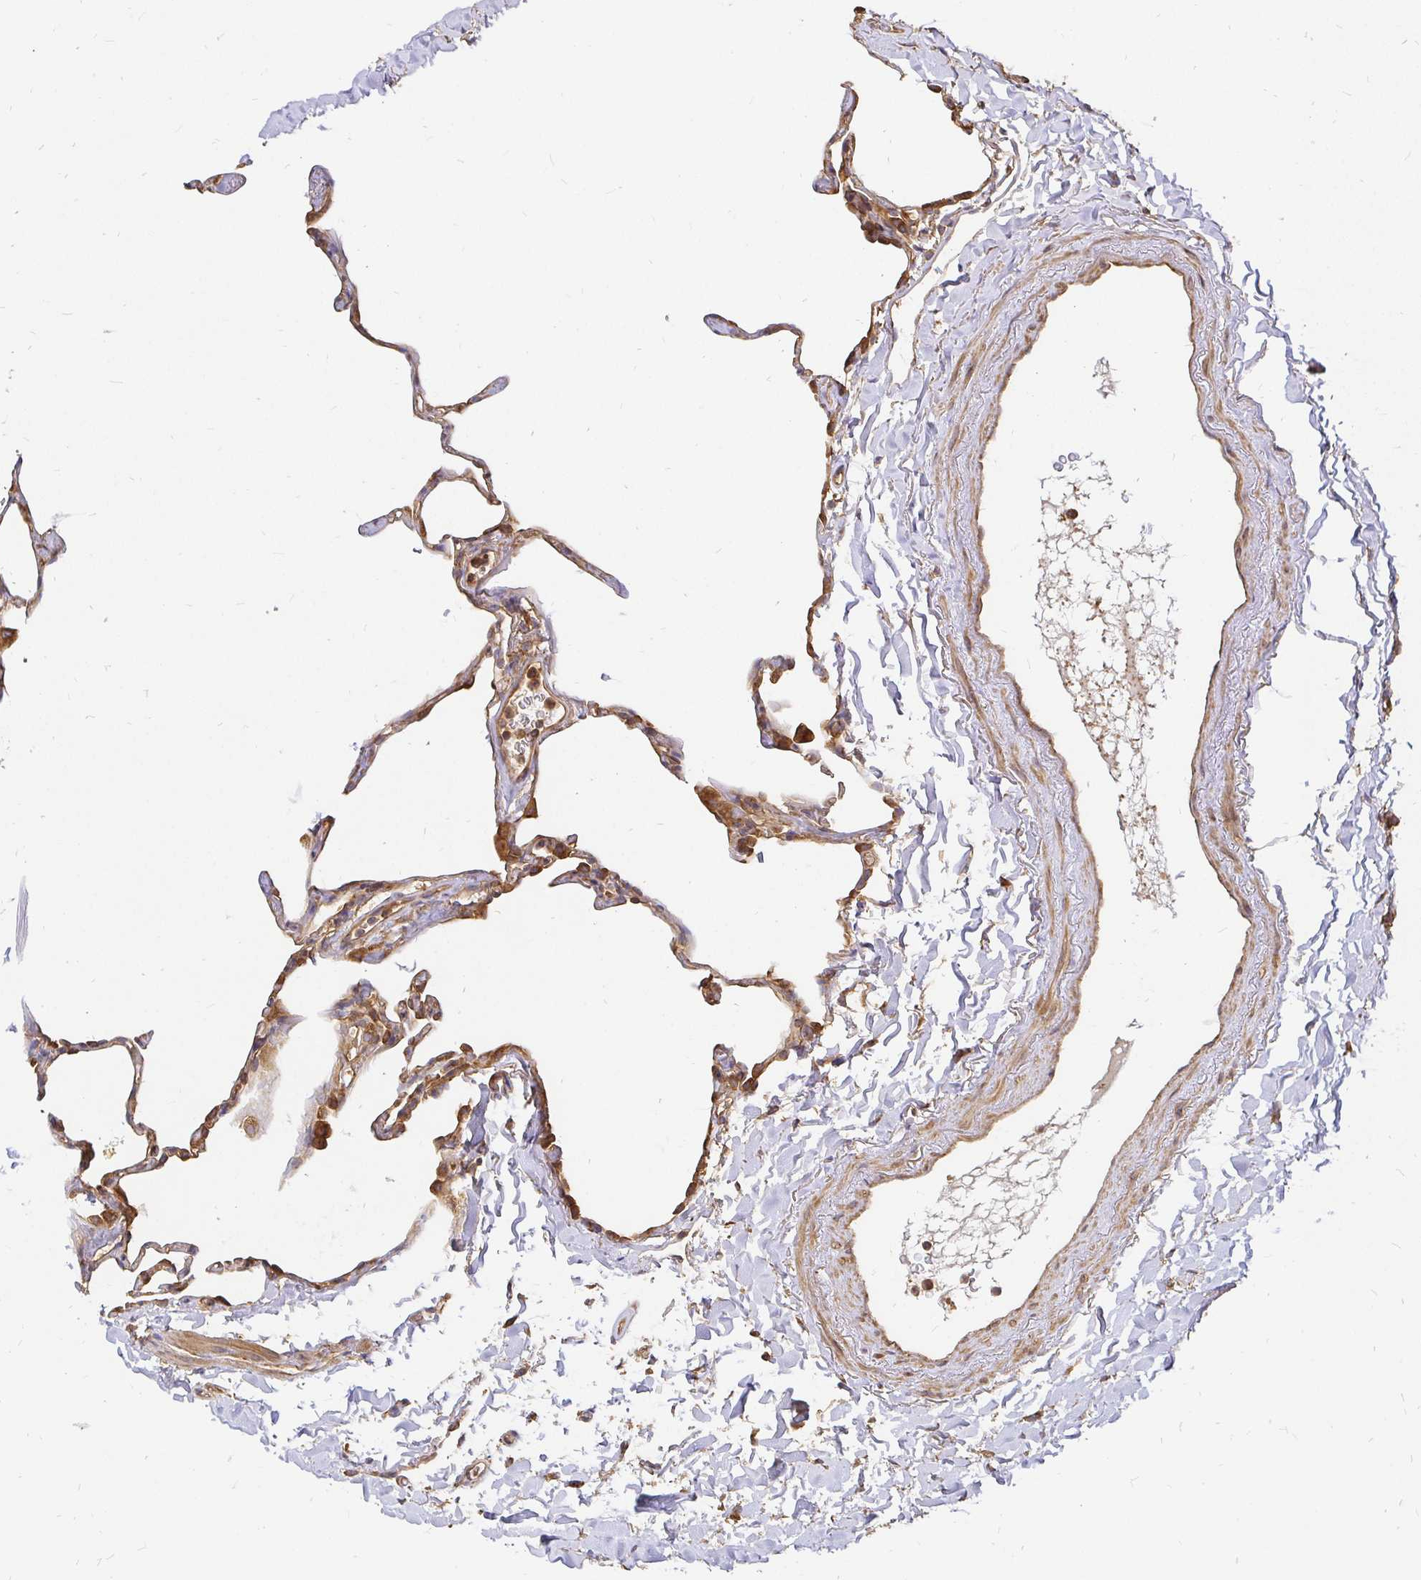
{"staining": {"intensity": "moderate", "quantity": ">75%", "location": "cytoplasmic/membranous"}, "tissue": "lung", "cell_type": "Alveolar cells", "image_type": "normal", "snomed": [{"axis": "morphology", "description": "Normal tissue, NOS"}, {"axis": "topography", "description": "Lung"}], "caption": "Immunohistochemistry micrograph of unremarkable lung: lung stained using IHC reveals medium levels of moderate protein expression localized specifically in the cytoplasmic/membranous of alveolar cells, appearing as a cytoplasmic/membranous brown color.", "gene": "KIF5B", "patient": {"sex": "male", "age": 65}}